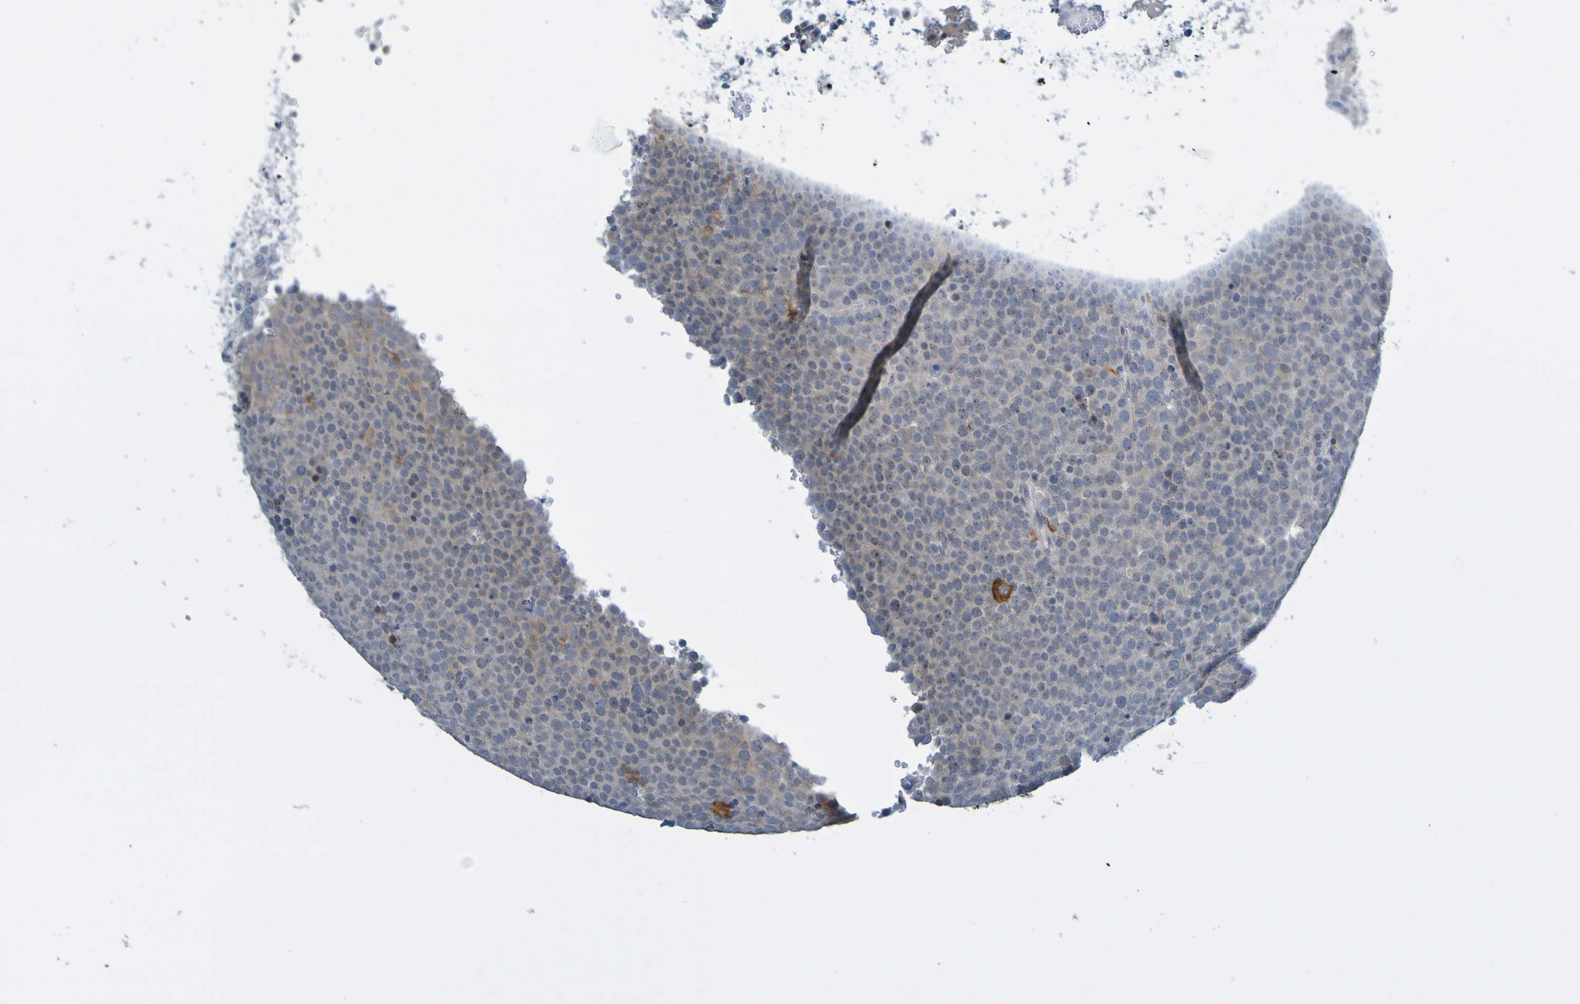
{"staining": {"intensity": "weak", "quantity": ">75%", "location": "cytoplasmic/membranous"}, "tissue": "testis cancer", "cell_type": "Tumor cells", "image_type": "cancer", "snomed": [{"axis": "morphology", "description": "Seminoma, NOS"}, {"axis": "topography", "description": "Testis"}], "caption": "Tumor cells reveal low levels of weak cytoplasmic/membranous positivity in about >75% of cells in testis cancer (seminoma). (DAB (3,3'-diaminobenzidine) = brown stain, brightfield microscopy at high magnification).", "gene": "LILRB5", "patient": {"sex": "male", "age": 71}}